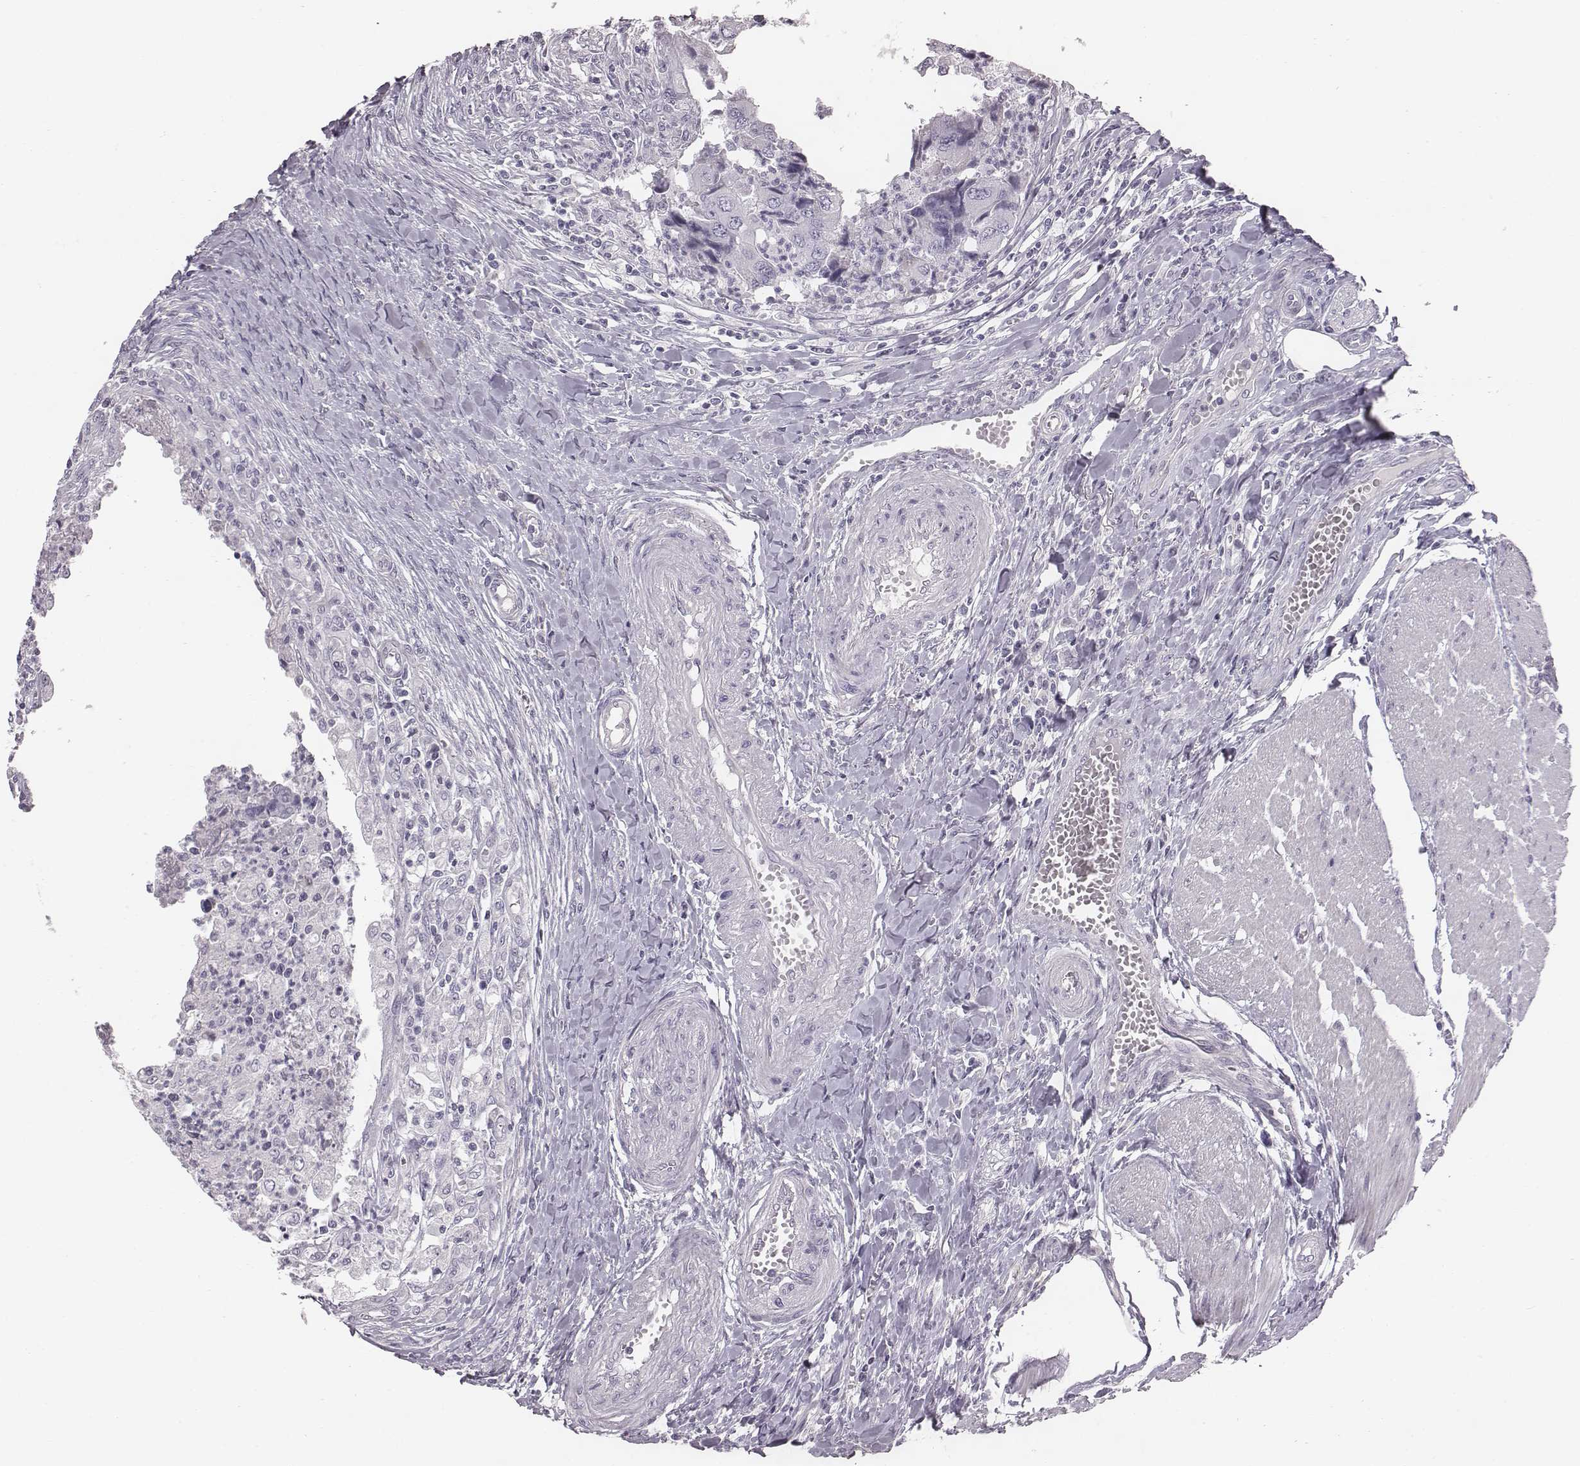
{"staining": {"intensity": "negative", "quantity": "none", "location": "none"}, "tissue": "colorectal cancer", "cell_type": "Tumor cells", "image_type": "cancer", "snomed": [{"axis": "morphology", "description": "Adenocarcinoma, NOS"}, {"axis": "topography", "description": "Colon"}], "caption": "Immunohistochemistry of human colorectal adenocarcinoma displays no positivity in tumor cells.", "gene": "PDE8B", "patient": {"sex": "female", "age": 67}}